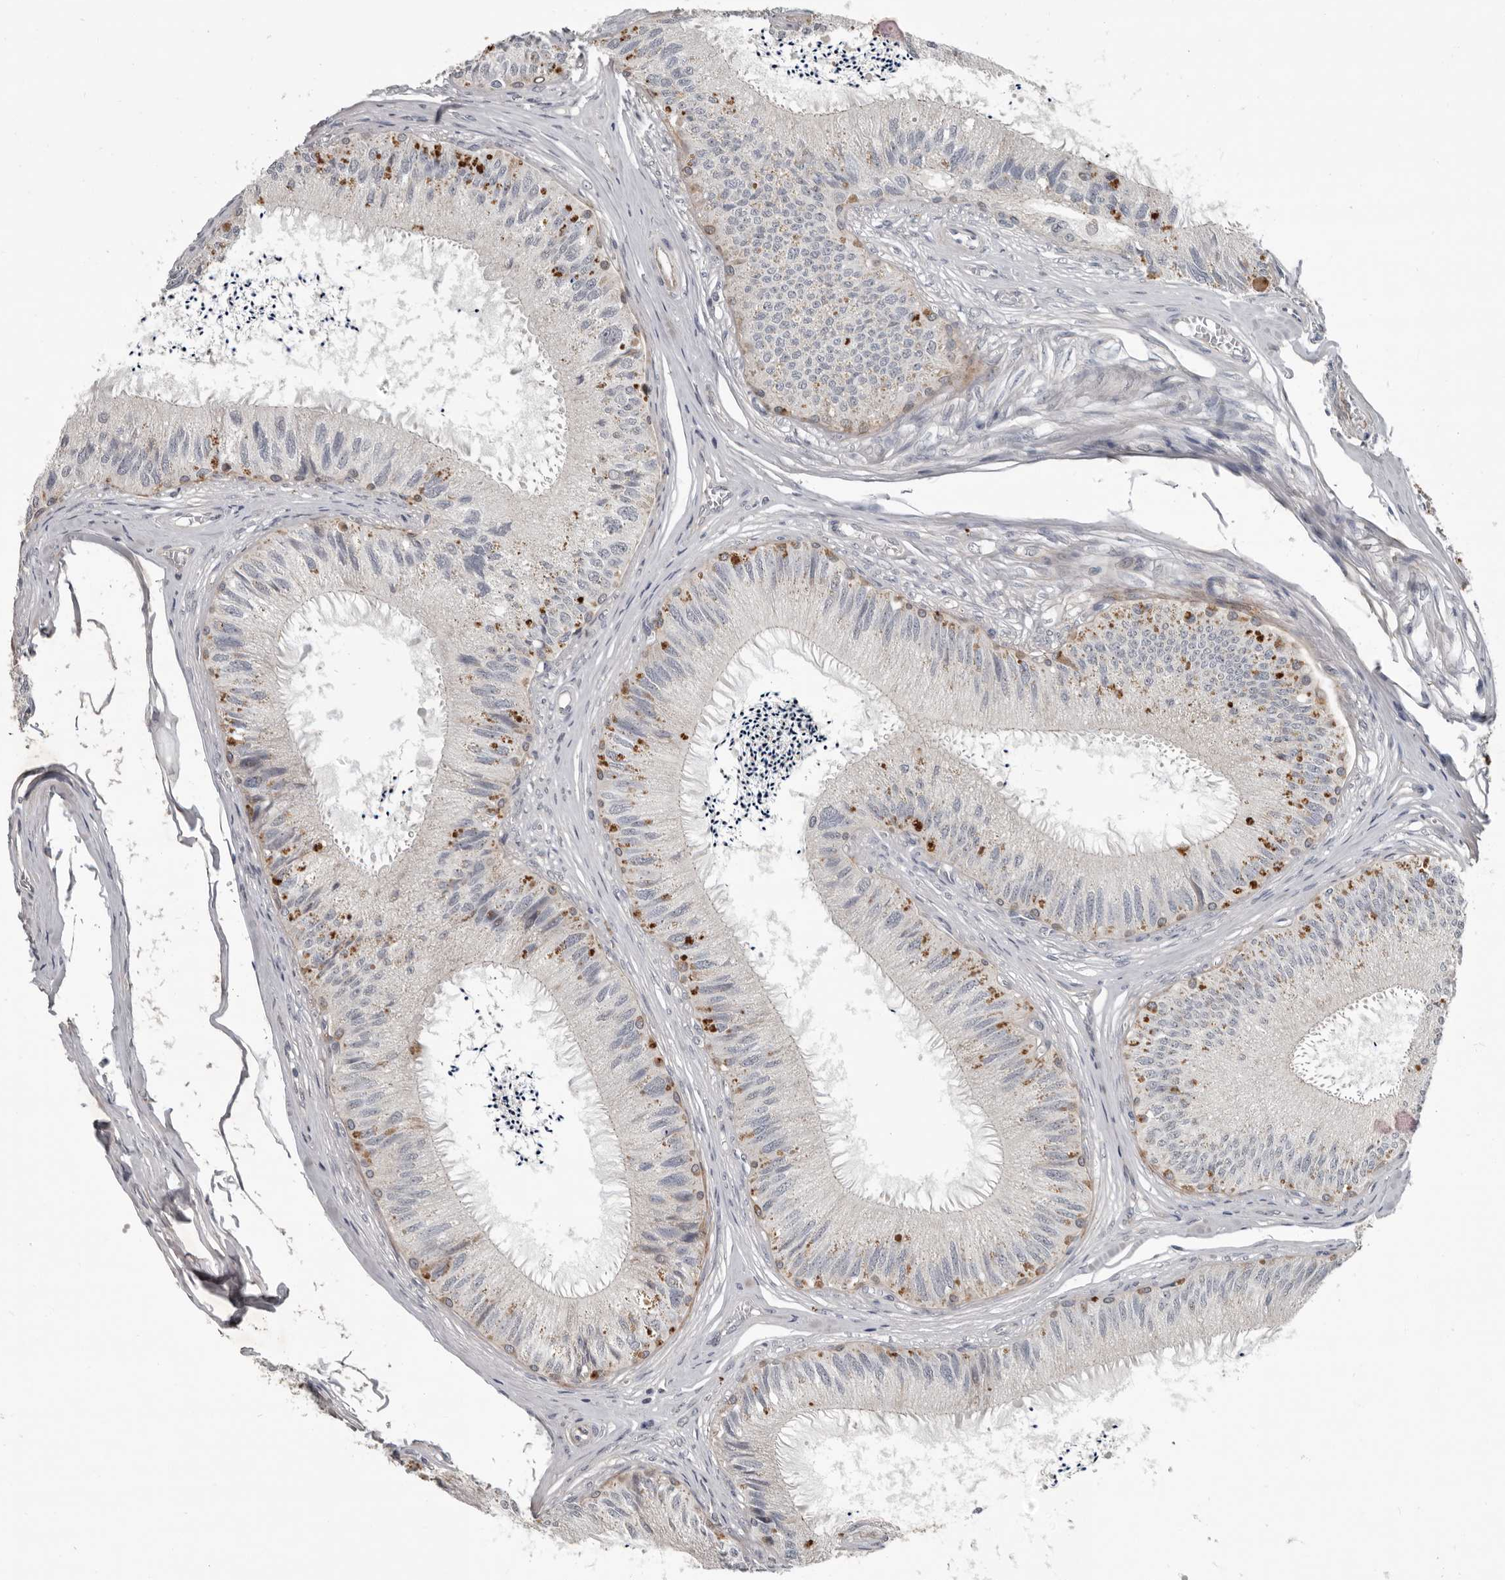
{"staining": {"intensity": "negative", "quantity": "none", "location": "none"}, "tissue": "epididymis", "cell_type": "Glandular cells", "image_type": "normal", "snomed": [{"axis": "morphology", "description": "Normal tissue, NOS"}, {"axis": "topography", "description": "Epididymis"}], "caption": "Immunohistochemistry image of normal epididymis: human epididymis stained with DAB (3,3'-diaminobenzidine) shows no significant protein positivity in glandular cells. (DAB (3,3'-diaminobenzidine) immunohistochemistry with hematoxylin counter stain).", "gene": "C1orf216", "patient": {"sex": "male", "age": 79}}